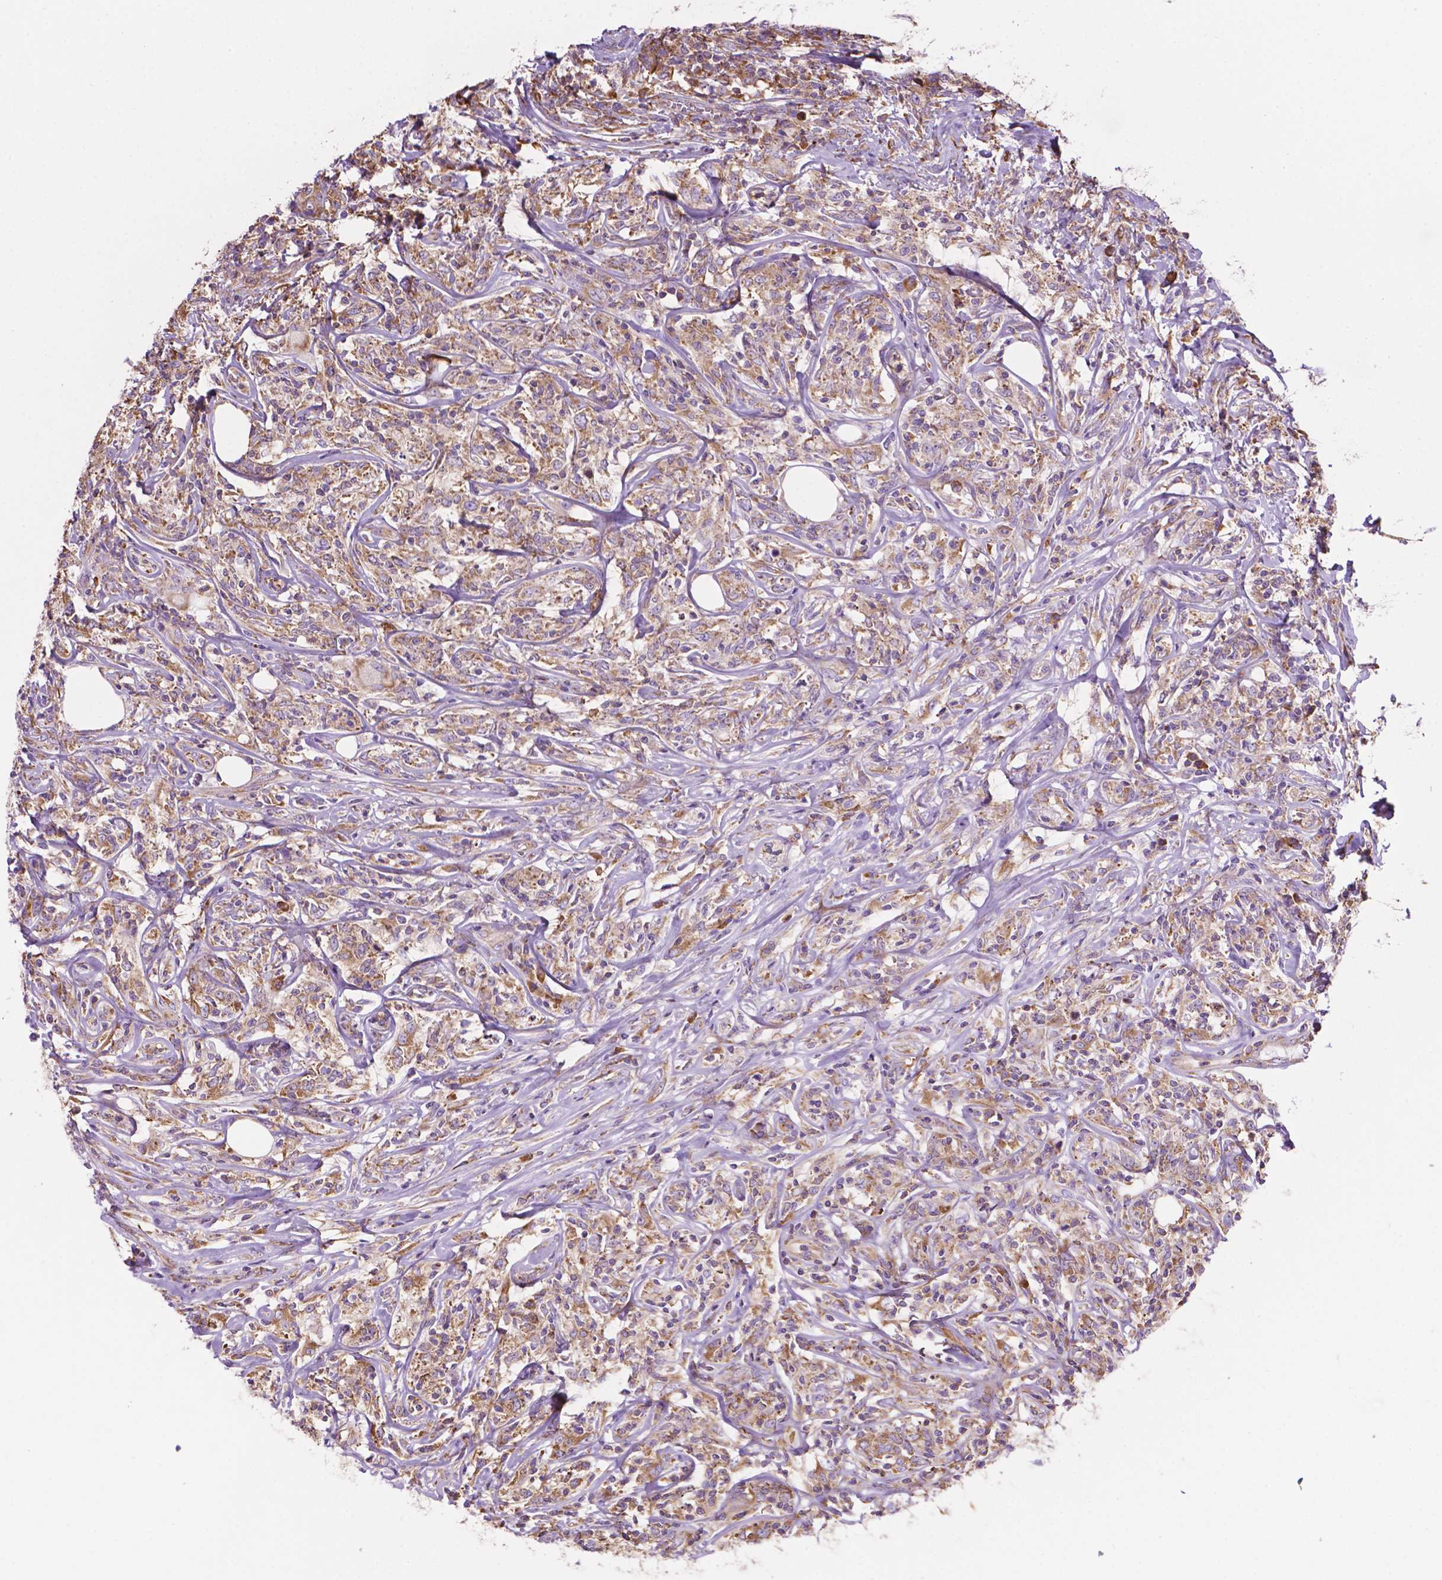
{"staining": {"intensity": "weak", "quantity": ">75%", "location": "cytoplasmic/membranous"}, "tissue": "lymphoma", "cell_type": "Tumor cells", "image_type": "cancer", "snomed": [{"axis": "morphology", "description": "Malignant lymphoma, non-Hodgkin's type, High grade"}, {"axis": "topography", "description": "Lymph node"}], "caption": "Immunohistochemistry staining of lymphoma, which exhibits low levels of weak cytoplasmic/membranous staining in about >75% of tumor cells indicating weak cytoplasmic/membranous protein expression. The staining was performed using DAB (brown) for protein detection and nuclei were counterstained in hematoxylin (blue).", "gene": "RPL29", "patient": {"sex": "female", "age": 84}}